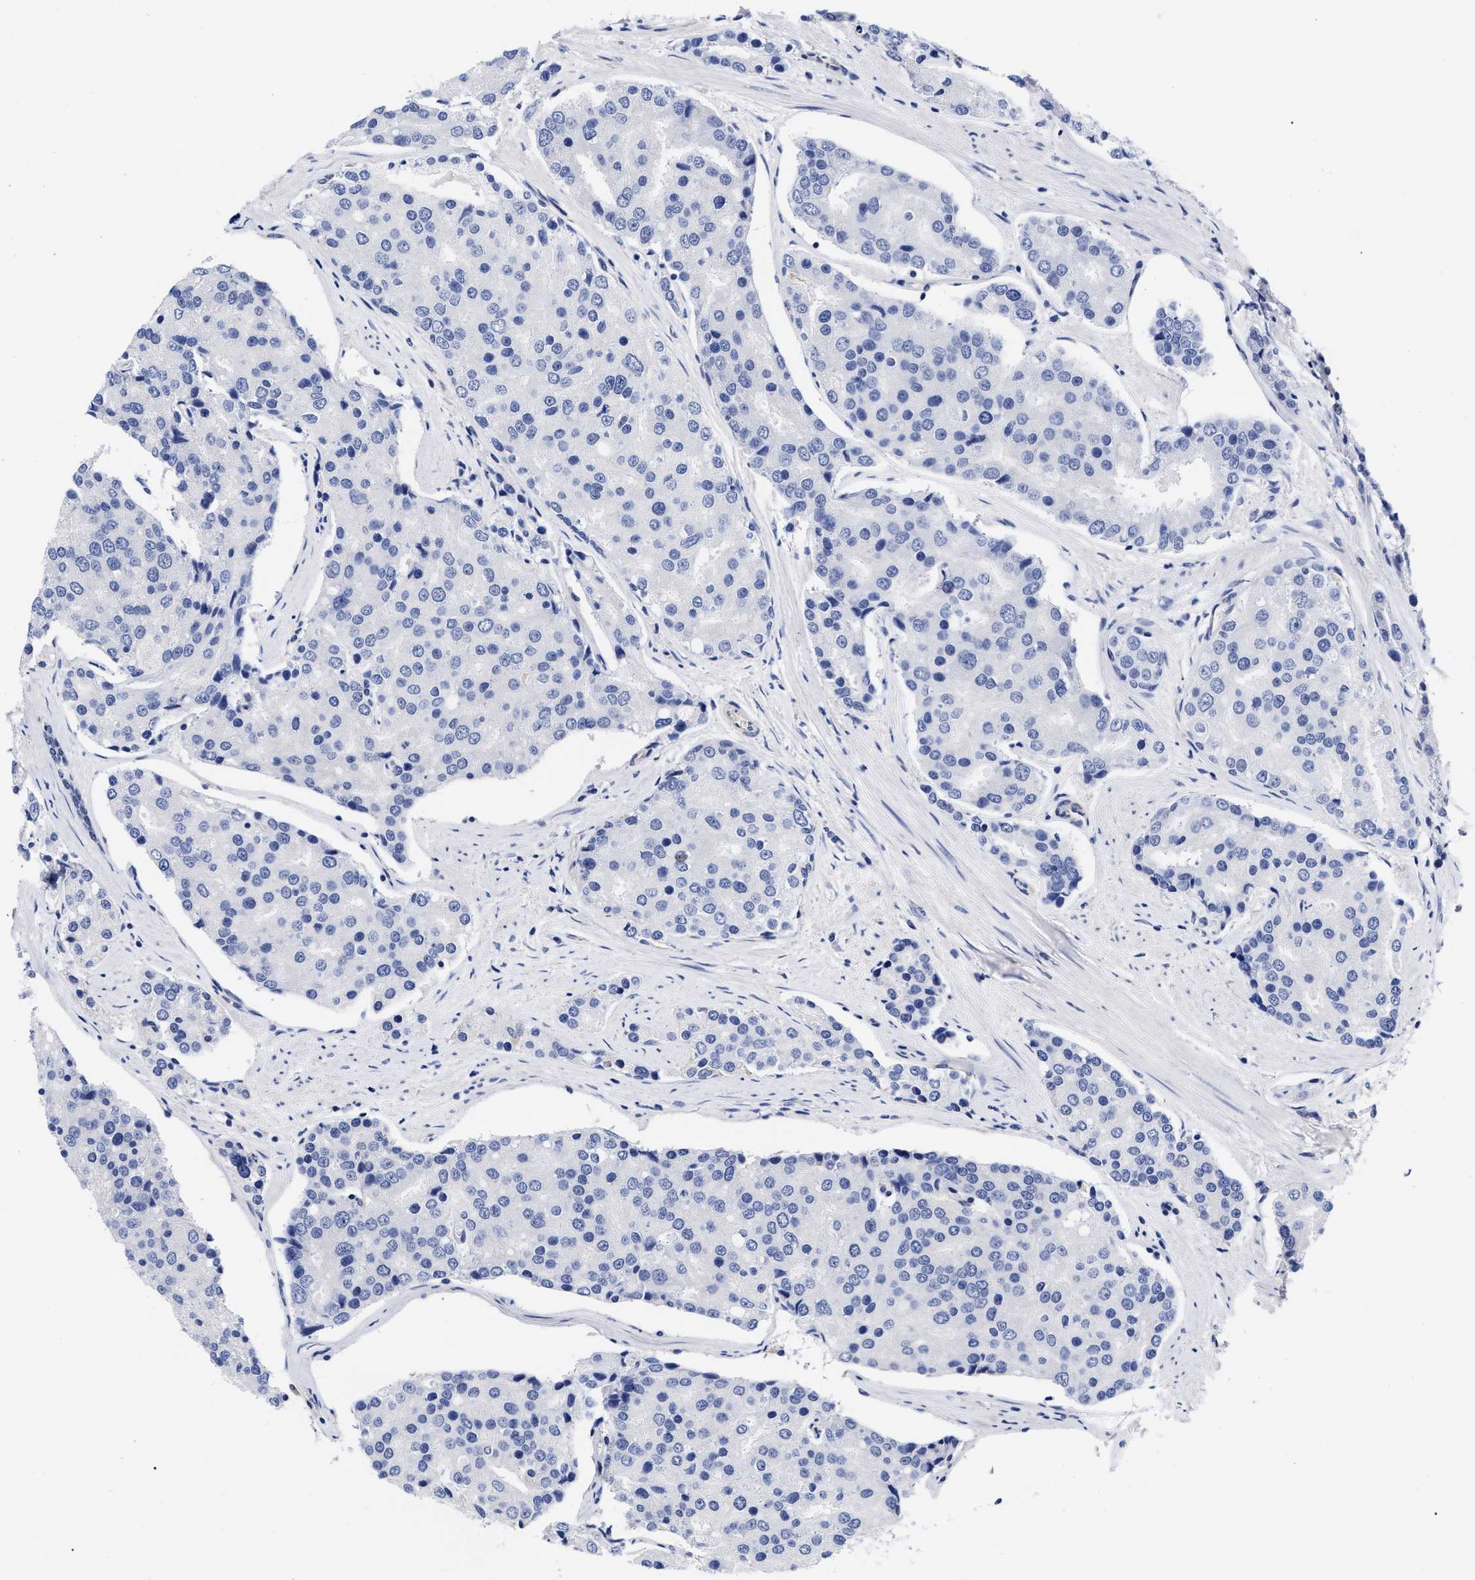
{"staining": {"intensity": "negative", "quantity": "none", "location": "none"}, "tissue": "prostate cancer", "cell_type": "Tumor cells", "image_type": "cancer", "snomed": [{"axis": "morphology", "description": "Adenocarcinoma, High grade"}, {"axis": "topography", "description": "Prostate"}], "caption": "Tumor cells are negative for brown protein staining in prostate high-grade adenocarcinoma.", "gene": "IRAG2", "patient": {"sex": "male", "age": 50}}